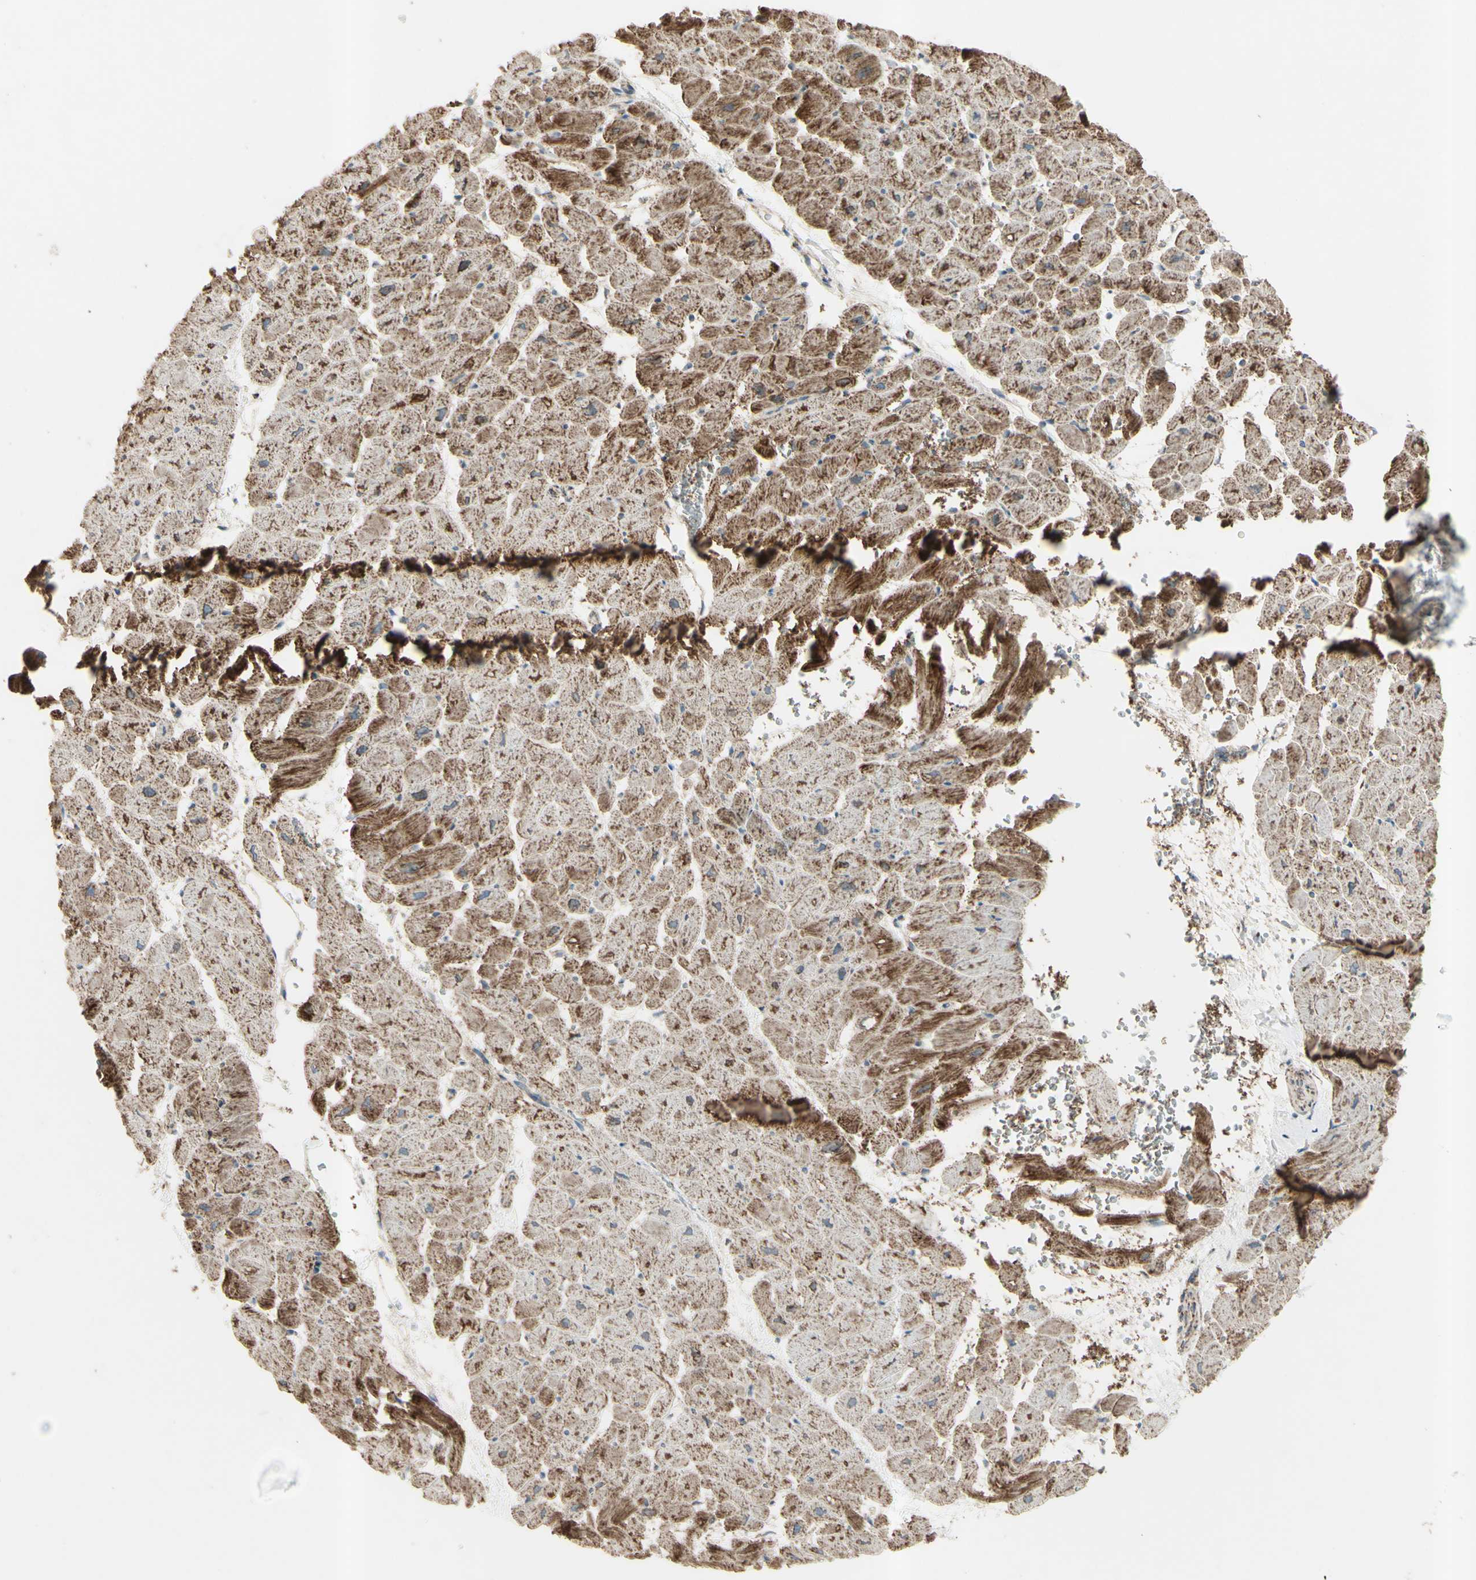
{"staining": {"intensity": "strong", "quantity": ">75%", "location": "cytoplasmic/membranous"}, "tissue": "heart muscle", "cell_type": "Cardiomyocytes", "image_type": "normal", "snomed": [{"axis": "morphology", "description": "Normal tissue, NOS"}, {"axis": "topography", "description": "Heart"}], "caption": "The histopathology image demonstrates staining of benign heart muscle, revealing strong cytoplasmic/membranous protein expression (brown color) within cardiomyocytes. The protein is stained brown, and the nuclei are stained in blue (DAB IHC with brightfield microscopy, high magnification).", "gene": "RHOT1", "patient": {"sex": "male", "age": 45}}